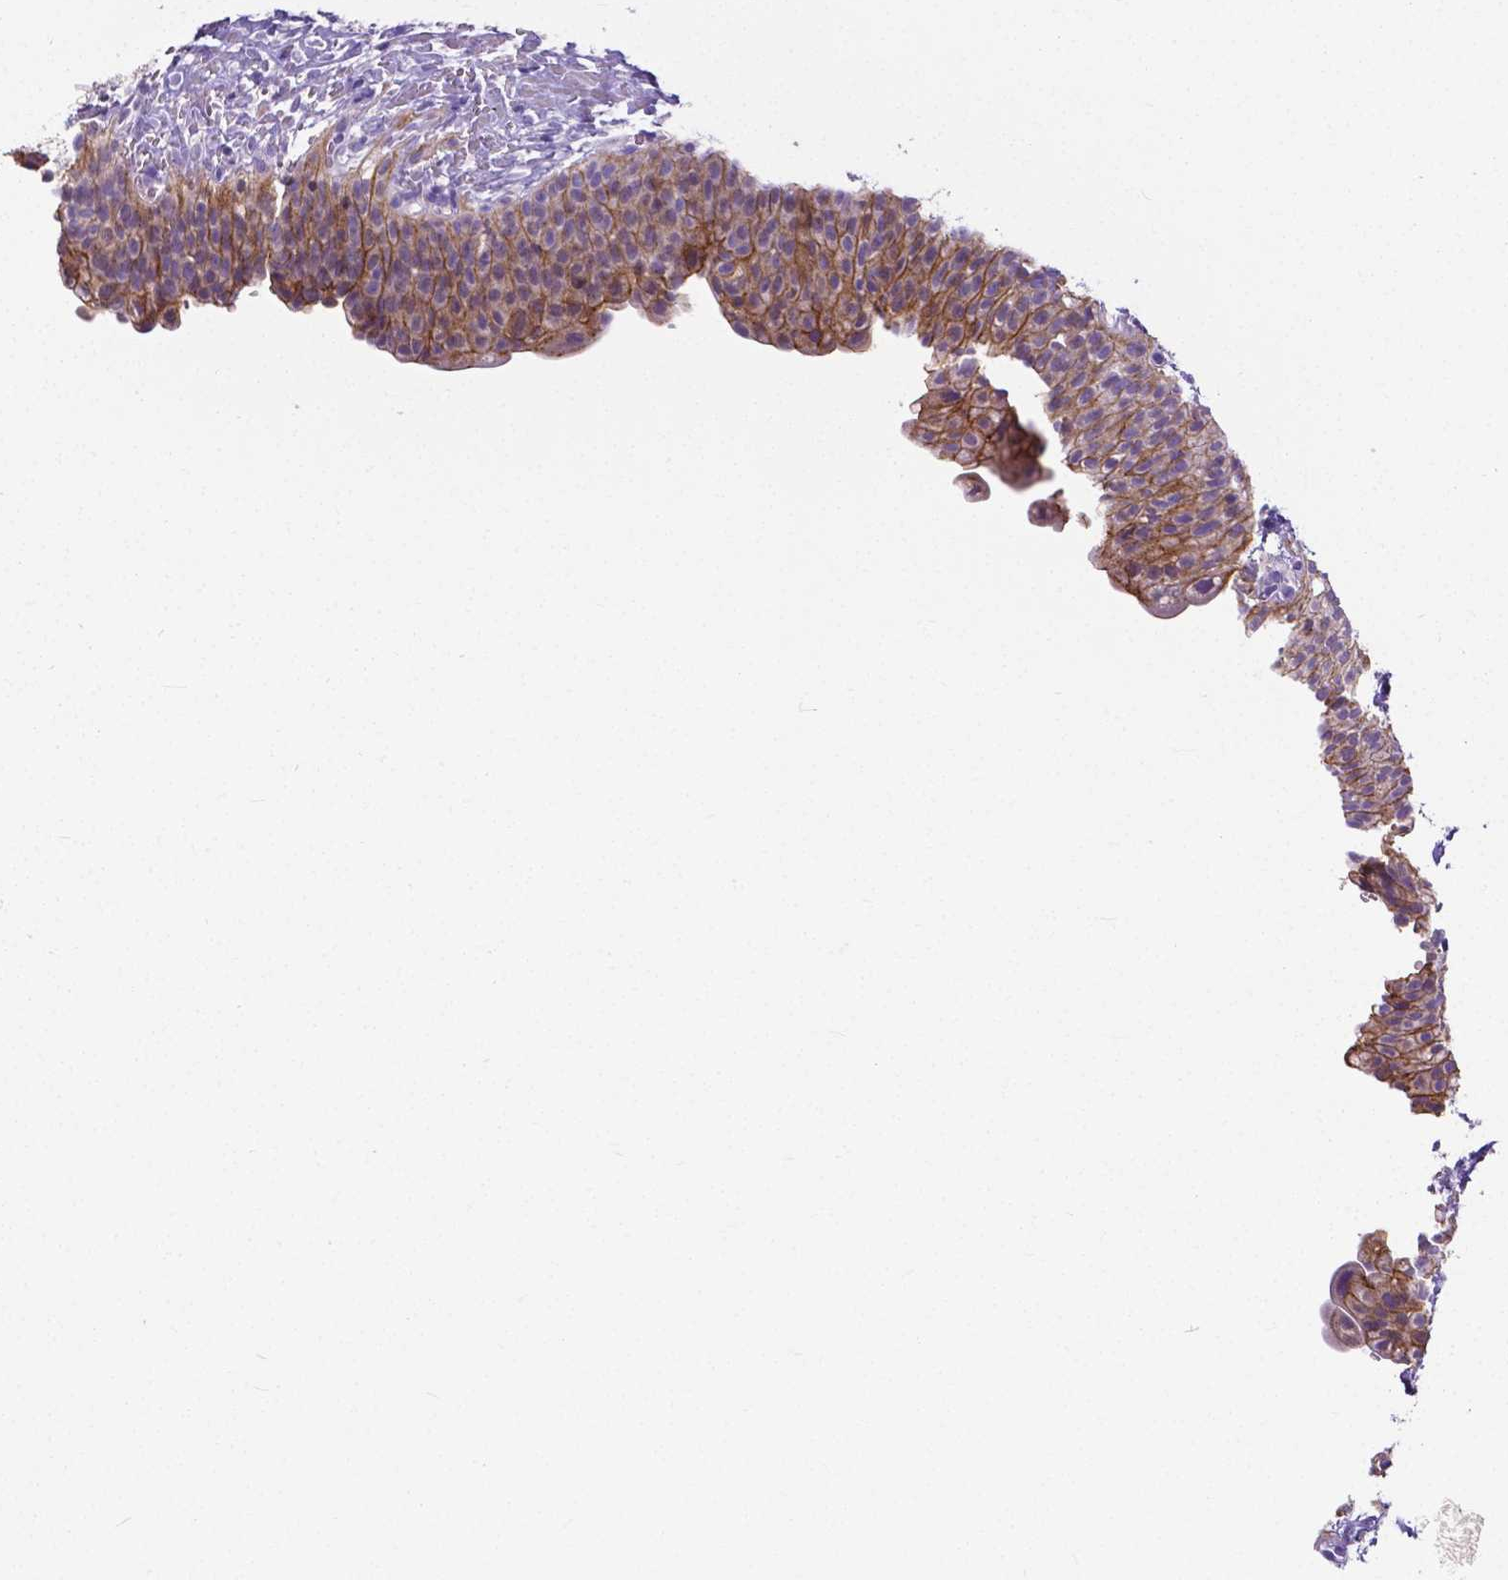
{"staining": {"intensity": "moderate", "quantity": ">75%", "location": "cytoplasmic/membranous"}, "tissue": "urinary bladder", "cell_type": "Urothelial cells", "image_type": "normal", "snomed": [{"axis": "morphology", "description": "Normal tissue, NOS"}, {"axis": "topography", "description": "Urinary bladder"}, {"axis": "topography", "description": "Prostate"}], "caption": "Immunohistochemistry of normal human urinary bladder reveals medium levels of moderate cytoplasmic/membranous positivity in about >75% of urothelial cells.", "gene": "OCLN", "patient": {"sex": "male", "age": 76}}